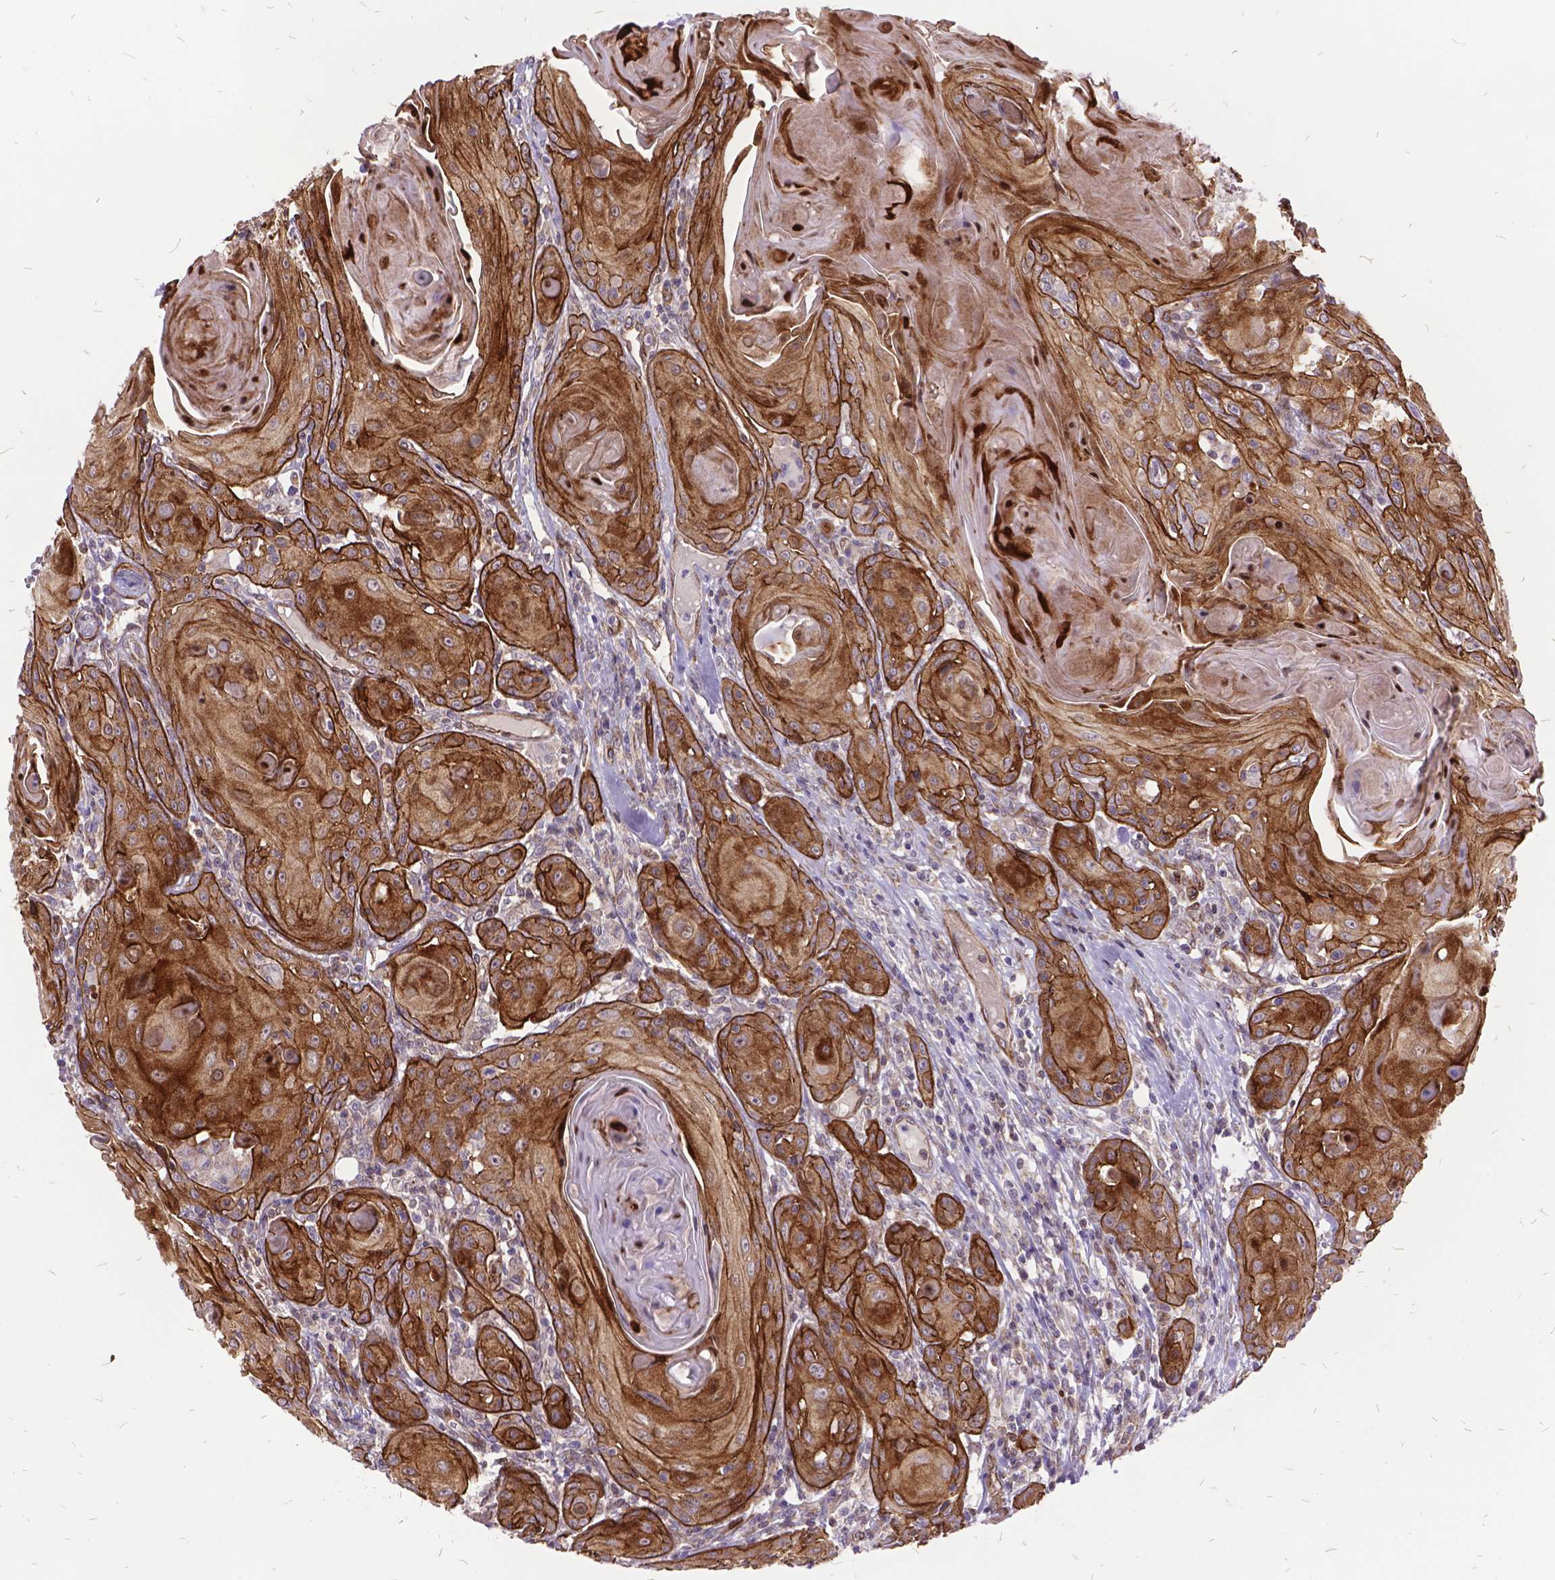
{"staining": {"intensity": "moderate", "quantity": ">75%", "location": "cytoplasmic/membranous"}, "tissue": "head and neck cancer", "cell_type": "Tumor cells", "image_type": "cancer", "snomed": [{"axis": "morphology", "description": "Squamous cell carcinoma, NOS"}, {"axis": "topography", "description": "Head-Neck"}], "caption": "This is an image of immunohistochemistry staining of head and neck cancer (squamous cell carcinoma), which shows moderate positivity in the cytoplasmic/membranous of tumor cells.", "gene": "GRB7", "patient": {"sex": "female", "age": 80}}